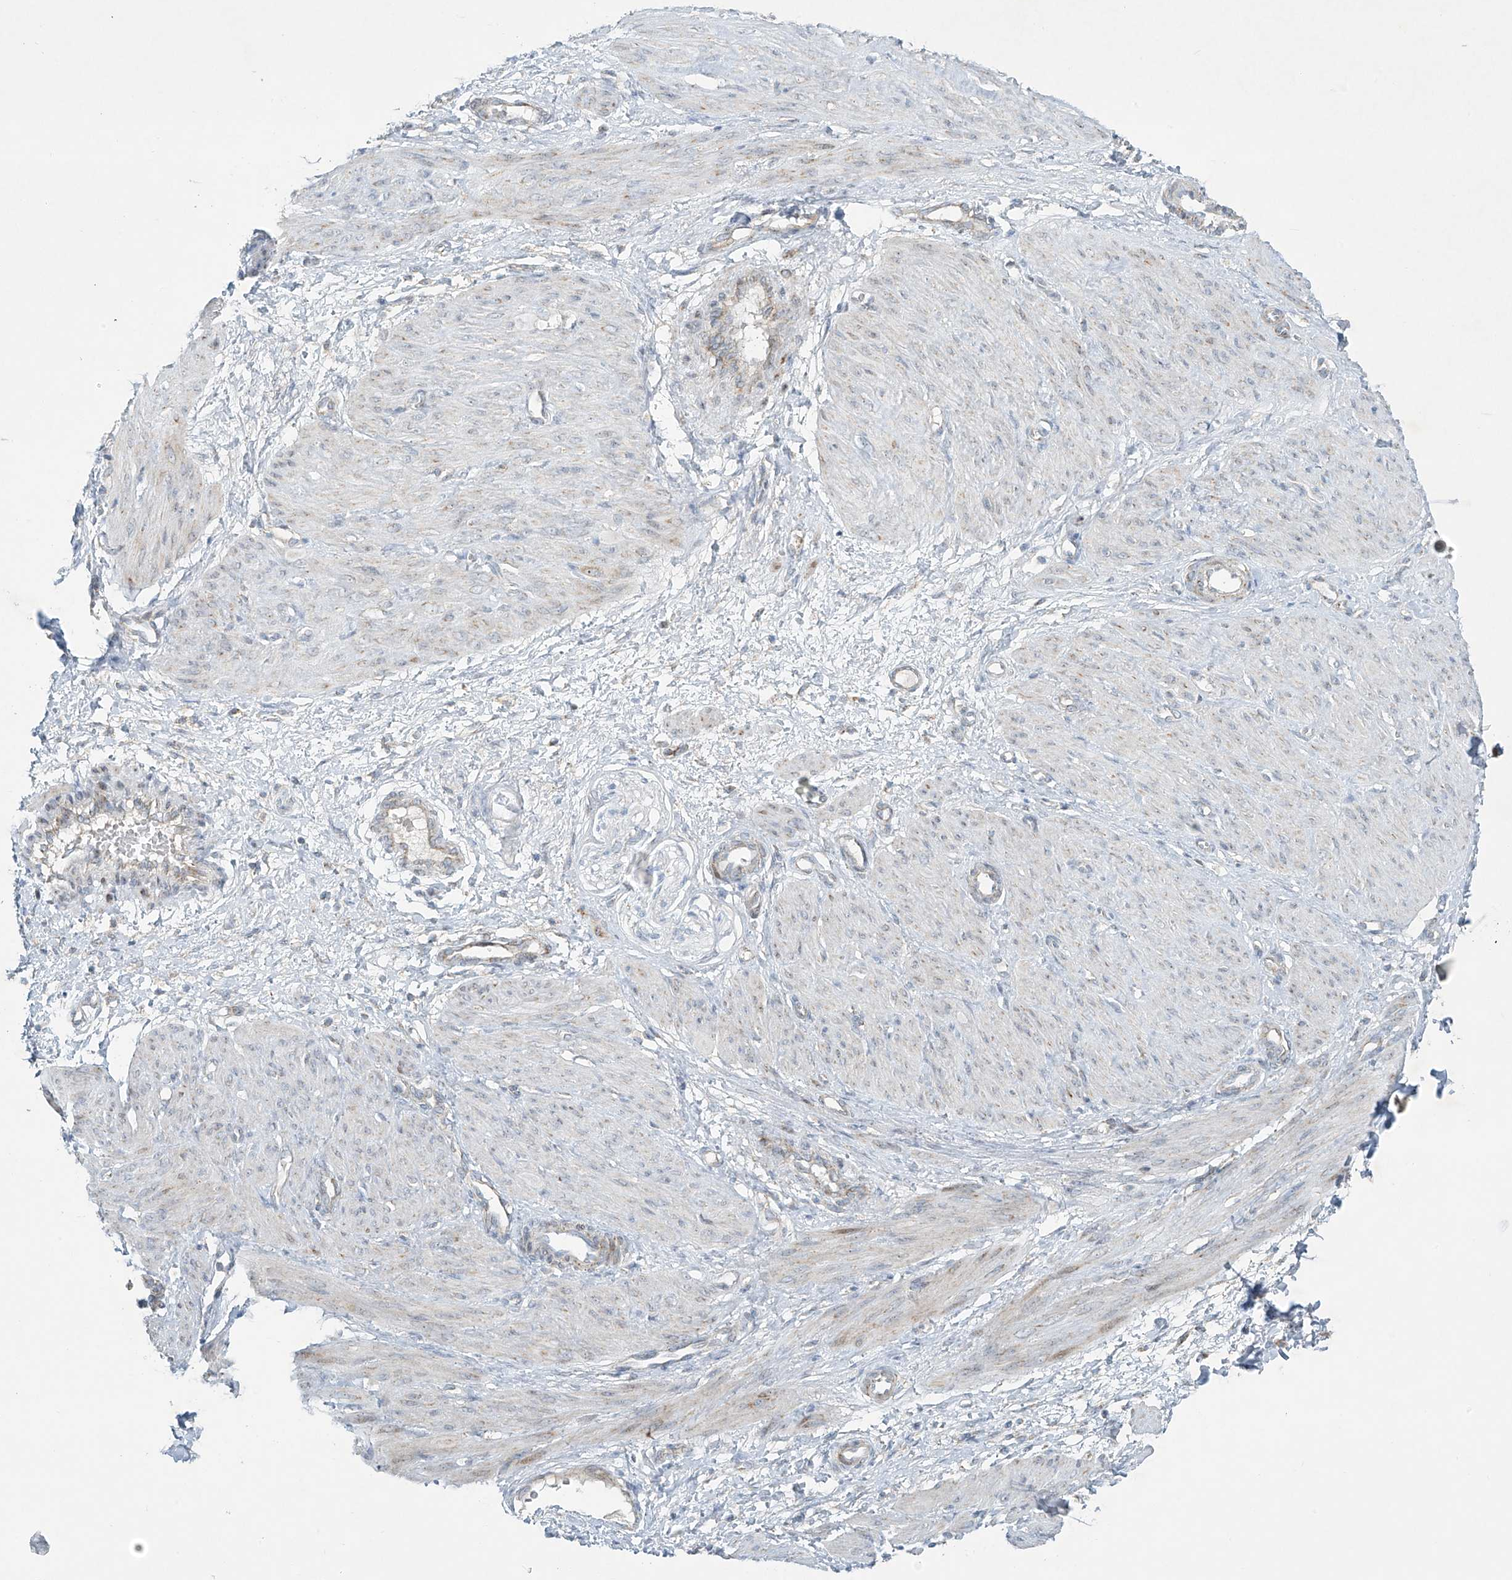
{"staining": {"intensity": "negative", "quantity": "none", "location": "none"}, "tissue": "smooth muscle", "cell_type": "Smooth muscle cells", "image_type": "normal", "snomed": [{"axis": "morphology", "description": "Normal tissue, NOS"}, {"axis": "topography", "description": "Endometrium"}], "caption": "Immunohistochemistry (IHC) of normal smooth muscle reveals no staining in smooth muscle cells. The staining is performed using DAB (3,3'-diaminobenzidine) brown chromogen with nuclei counter-stained in using hematoxylin.", "gene": "SMDT1", "patient": {"sex": "female", "age": 33}}